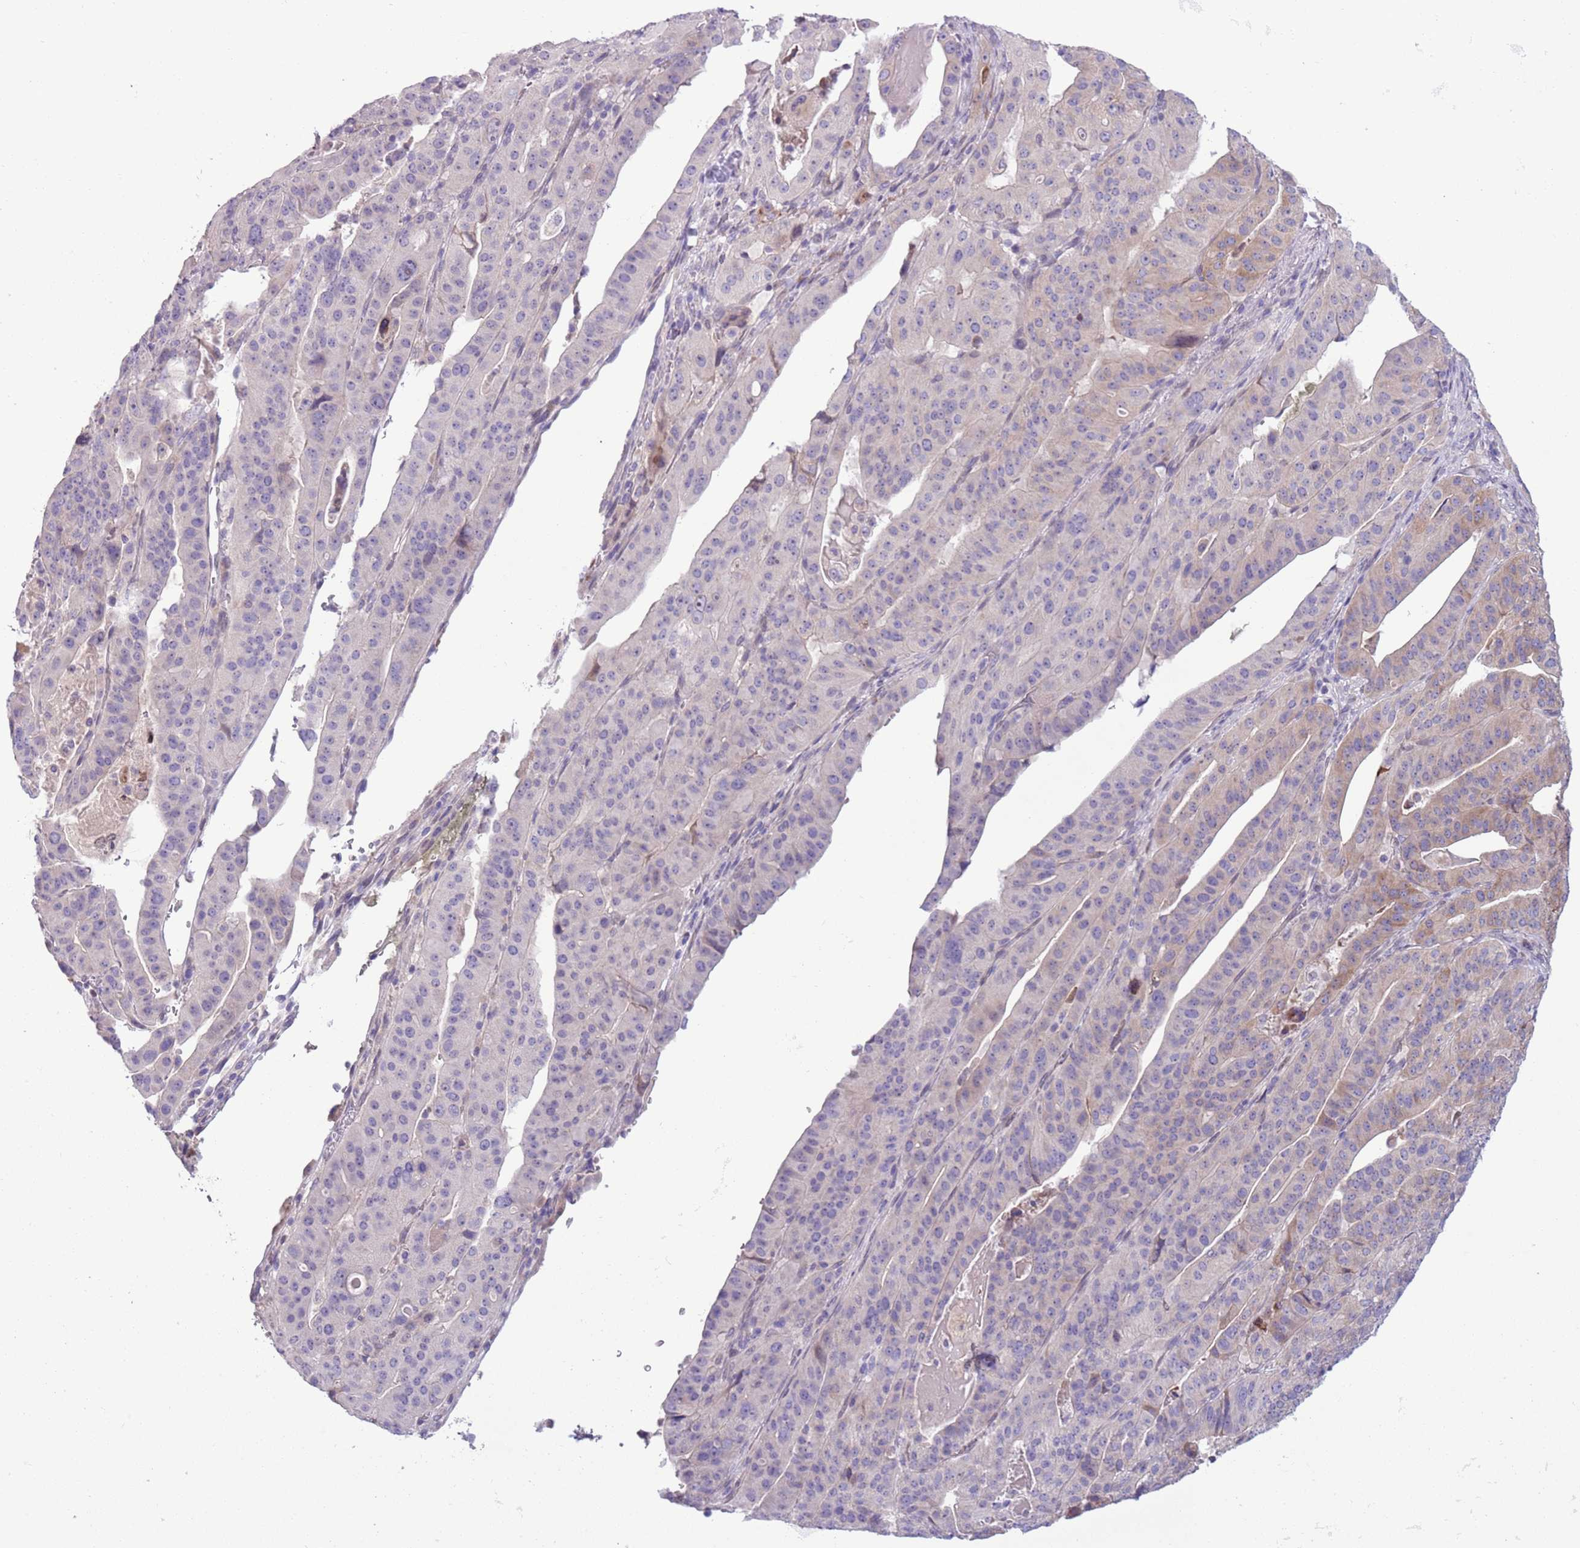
{"staining": {"intensity": "moderate", "quantity": "<25%", "location": "cytoplasmic/membranous"}, "tissue": "stomach cancer", "cell_type": "Tumor cells", "image_type": "cancer", "snomed": [{"axis": "morphology", "description": "Adenocarcinoma, NOS"}, {"axis": "topography", "description": "Stomach"}], "caption": "High-power microscopy captured an immunohistochemistry (IHC) image of stomach cancer (adenocarcinoma), revealing moderate cytoplasmic/membranous staining in approximately <25% of tumor cells. (Stains: DAB (3,3'-diaminobenzidine) in brown, nuclei in blue, Microscopy: brightfield microscopy at high magnification).", "gene": "CCND2", "patient": {"sex": "male", "age": 48}}